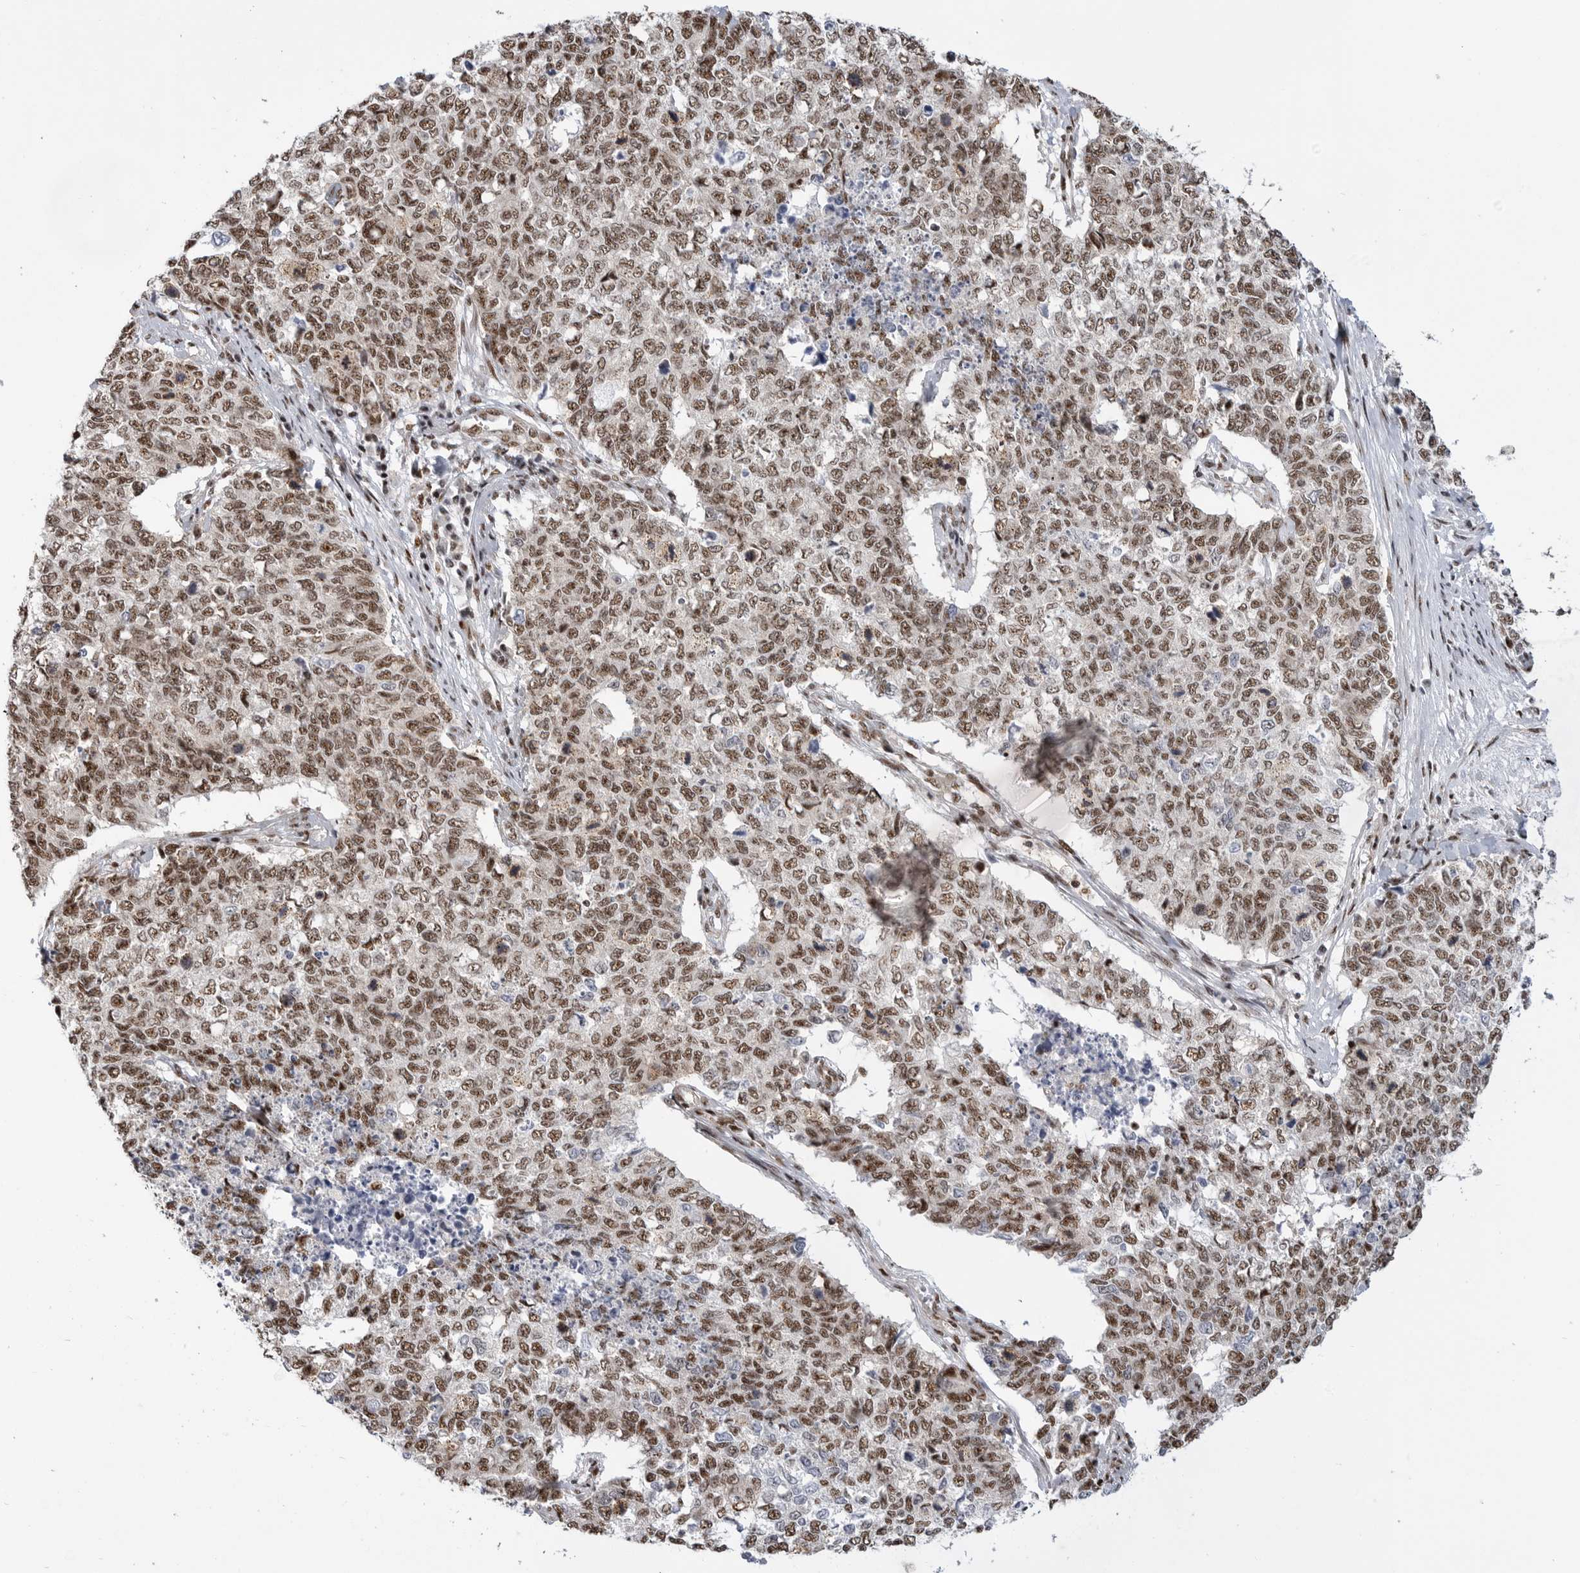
{"staining": {"intensity": "moderate", "quantity": ">75%", "location": "nuclear"}, "tissue": "cervical cancer", "cell_type": "Tumor cells", "image_type": "cancer", "snomed": [{"axis": "morphology", "description": "Squamous cell carcinoma, NOS"}, {"axis": "topography", "description": "Cervix"}], "caption": "Immunohistochemical staining of human cervical cancer reveals medium levels of moderate nuclear protein expression in approximately >75% of tumor cells.", "gene": "GPATCH2", "patient": {"sex": "female", "age": 63}}